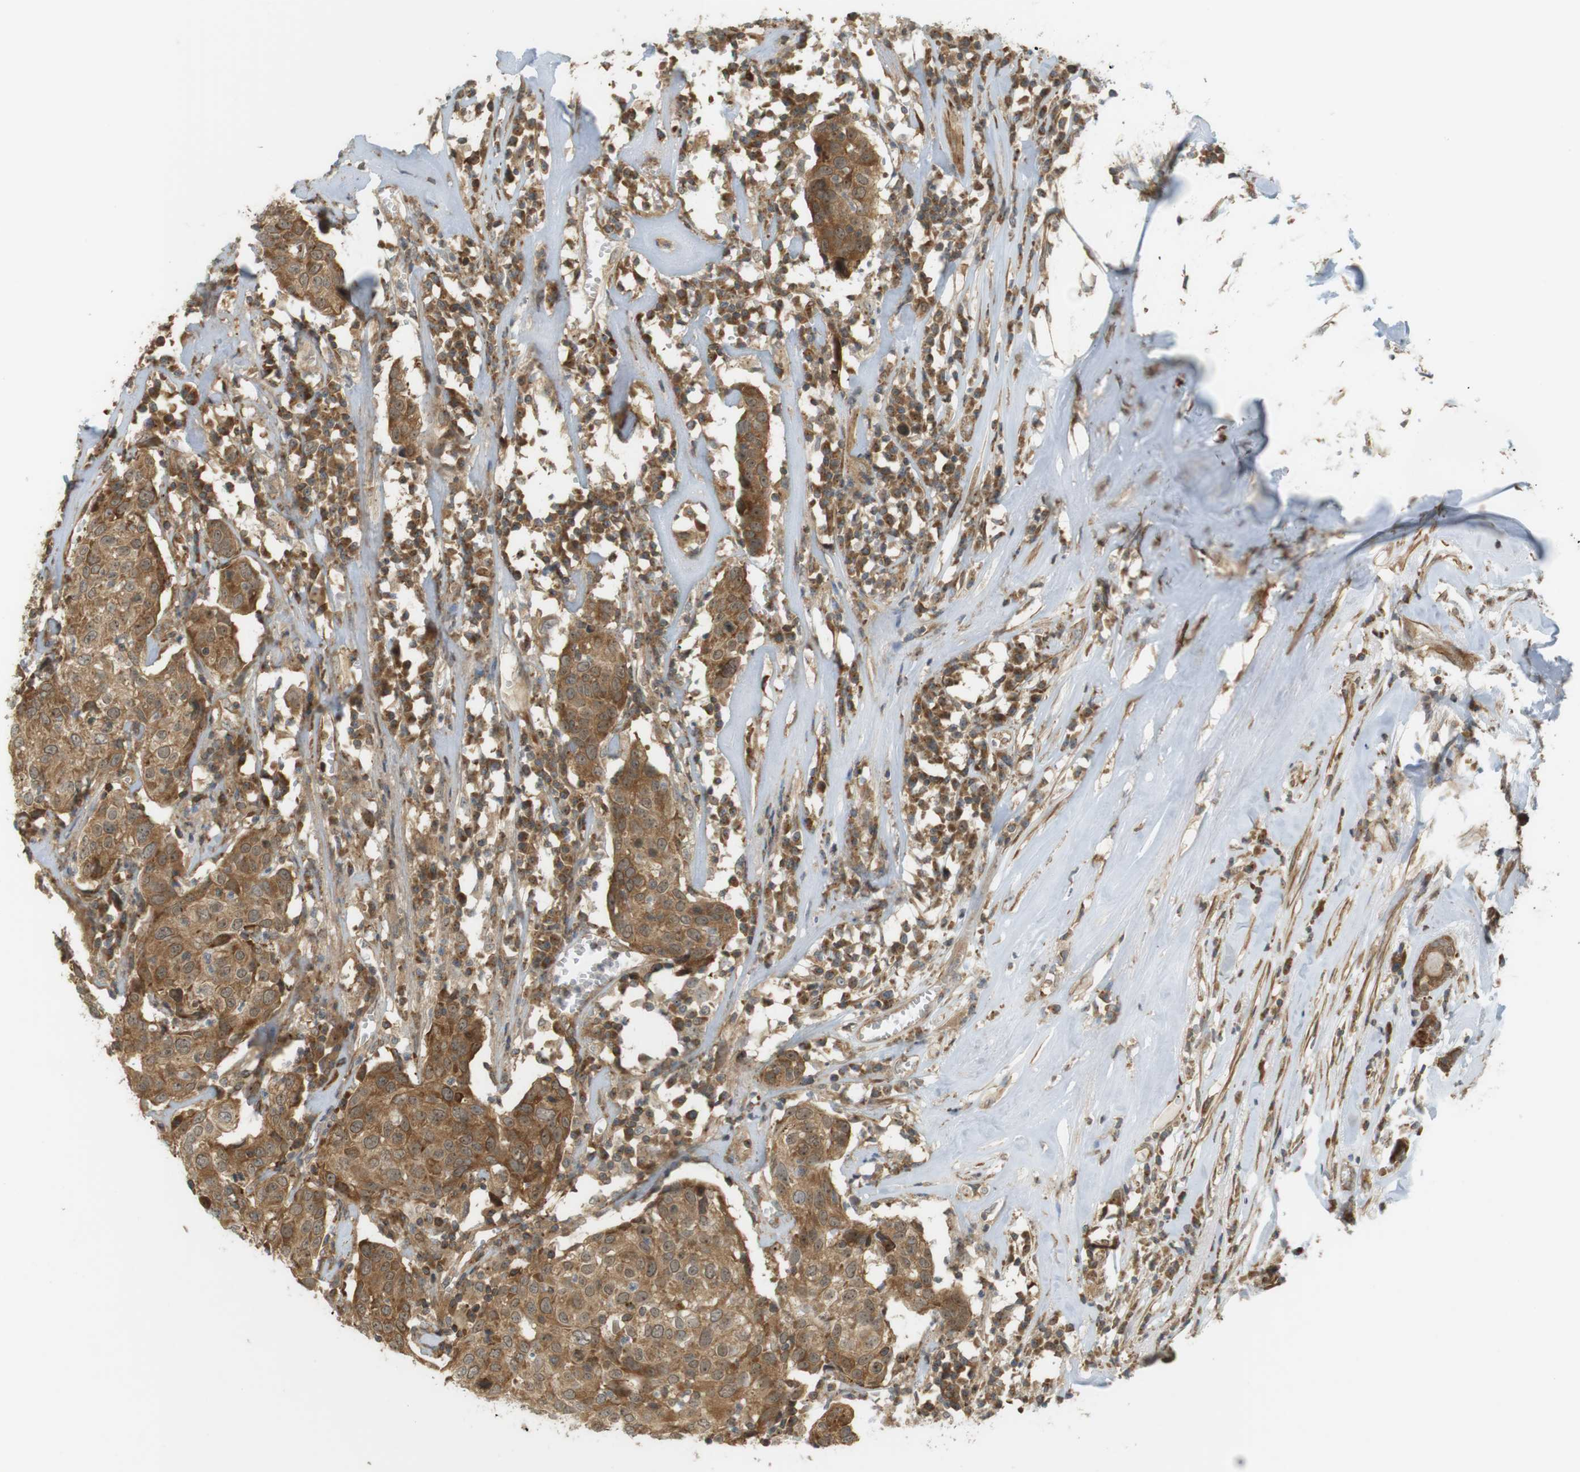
{"staining": {"intensity": "moderate", "quantity": ">75%", "location": "cytoplasmic/membranous,nuclear"}, "tissue": "head and neck cancer", "cell_type": "Tumor cells", "image_type": "cancer", "snomed": [{"axis": "morphology", "description": "Adenocarcinoma, NOS"}, {"axis": "topography", "description": "Salivary gland"}, {"axis": "topography", "description": "Head-Neck"}], "caption": "A photomicrograph of adenocarcinoma (head and neck) stained for a protein reveals moderate cytoplasmic/membranous and nuclear brown staining in tumor cells.", "gene": "PA2G4", "patient": {"sex": "female", "age": 65}}